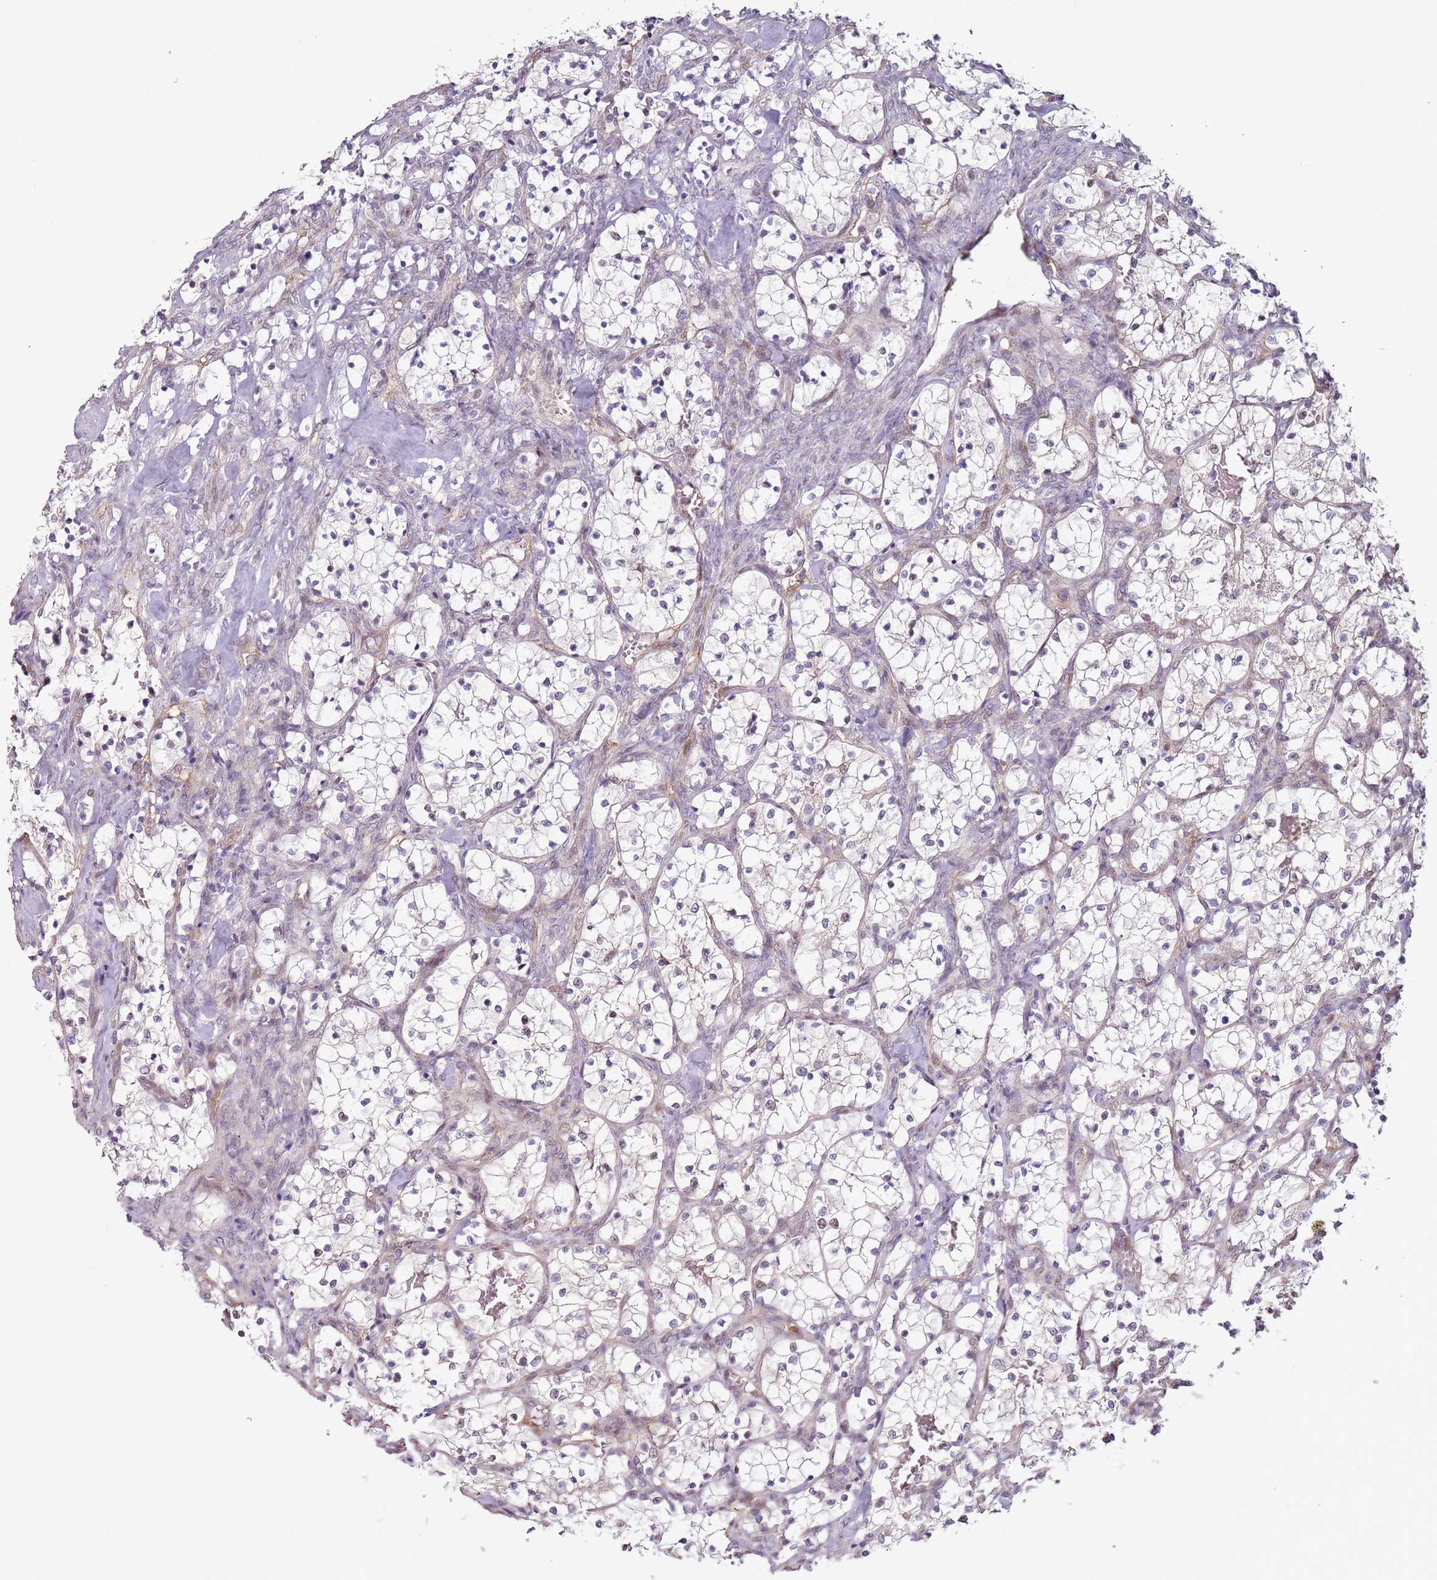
{"staining": {"intensity": "negative", "quantity": "none", "location": "none"}, "tissue": "renal cancer", "cell_type": "Tumor cells", "image_type": "cancer", "snomed": [{"axis": "morphology", "description": "Adenocarcinoma, NOS"}, {"axis": "topography", "description": "Kidney"}], "caption": "Photomicrograph shows no significant protein staining in tumor cells of adenocarcinoma (renal). (DAB (3,3'-diaminobenzidine) immunohistochemistry (IHC) with hematoxylin counter stain).", "gene": "PSMD4", "patient": {"sex": "female", "age": 69}}